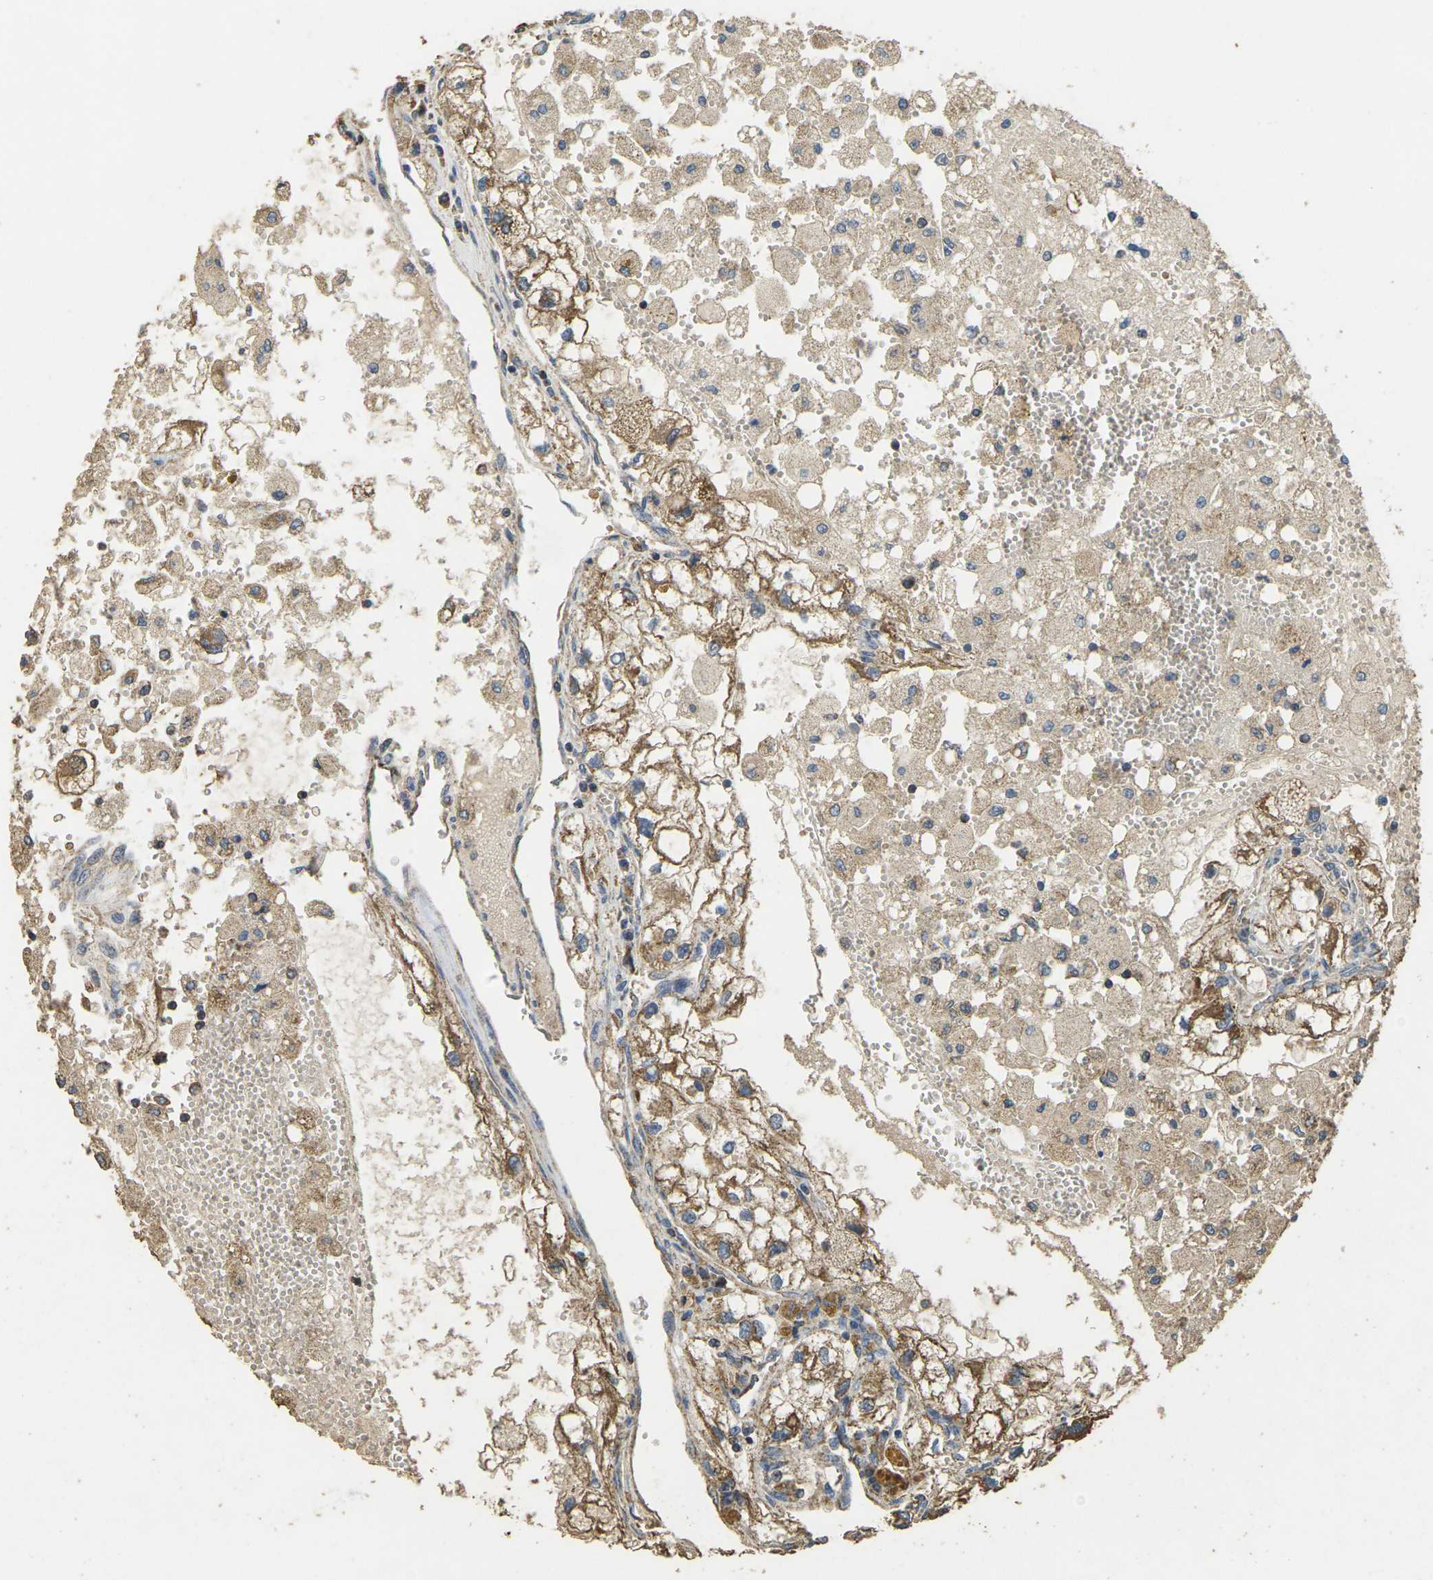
{"staining": {"intensity": "moderate", "quantity": ">75%", "location": "cytoplasmic/membranous"}, "tissue": "renal cancer", "cell_type": "Tumor cells", "image_type": "cancer", "snomed": [{"axis": "morphology", "description": "Adenocarcinoma, NOS"}, {"axis": "topography", "description": "Kidney"}], "caption": "Immunohistochemistry micrograph of human renal cancer stained for a protein (brown), which displays medium levels of moderate cytoplasmic/membranous staining in approximately >75% of tumor cells.", "gene": "MAPK11", "patient": {"sex": "female", "age": 70}}